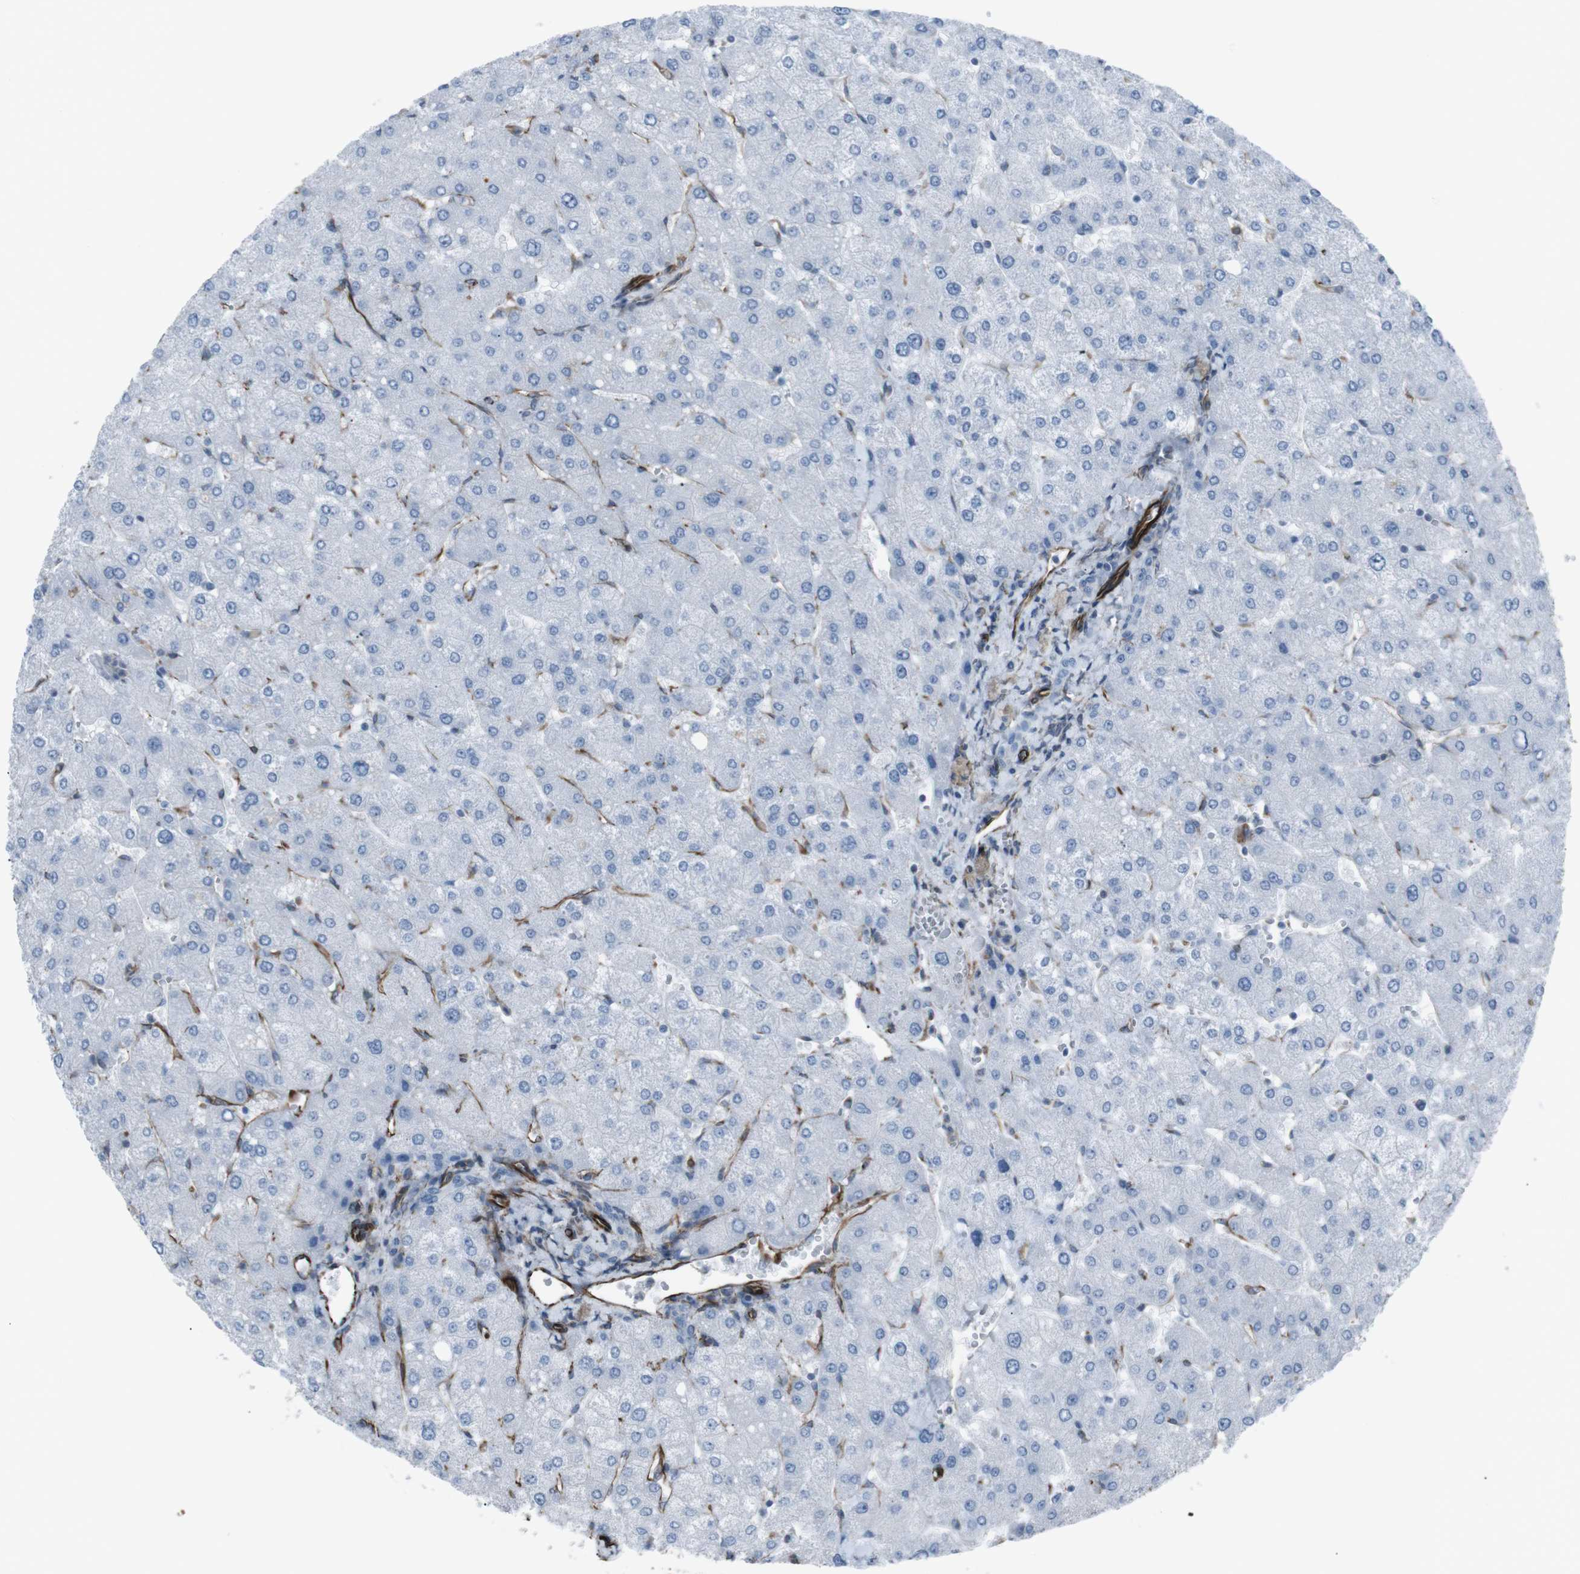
{"staining": {"intensity": "negative", "quantity": "none", "location": "none"}, "tissue": "liver", "cell_type": "Cholangiocytes", "image_type": "normal", "snomed": [{"axis": "morphology", "description": "Normal tissue, NOS"}, {"axis": "topography", "description": "Liver"}], "caption": "Immunohistochemical staining of normal liver exhibits no significant positivity in cholangiocytes.", "gene": "ZDHHC6", "patient": {"sex": "male", "age": 55}}